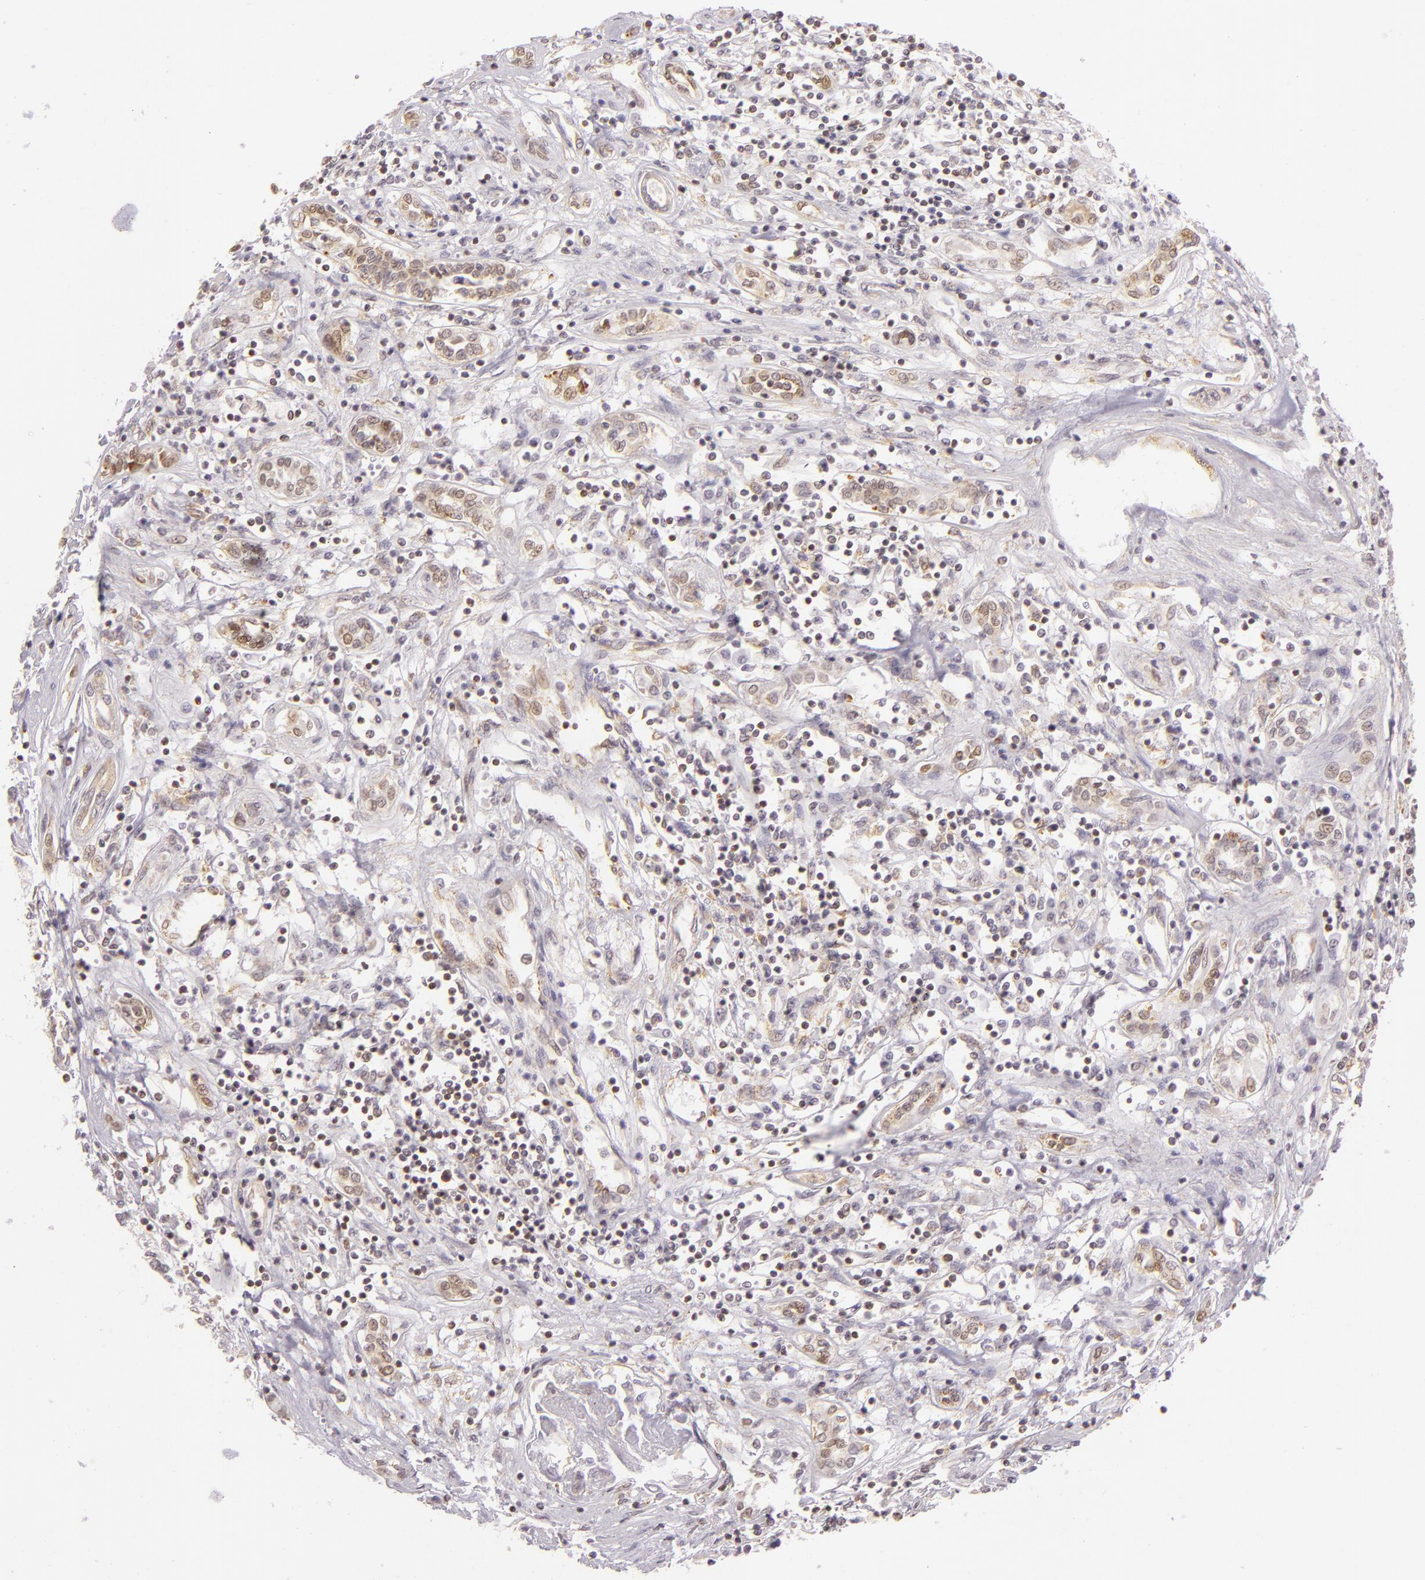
{"staining": {"intensity": "weak", "quantity": "<25%", "location": "cytoplasmic/membranous"}, "tissue": "renal cancer", "cell_type": "Tumor cells", "image_type": "cancer", "snomed": [{"axis": "morphology", "description": "Adenocarcinoma, NOS"}, {"axis": "topography", "description": "Kidney"}], "caption": "Protein analysis of renal cancer (adenocarcinoma) displays no significant staining in tumor cells.", "gene": "IMPDH1", "patient": {"sex": "male", "age": 57}}